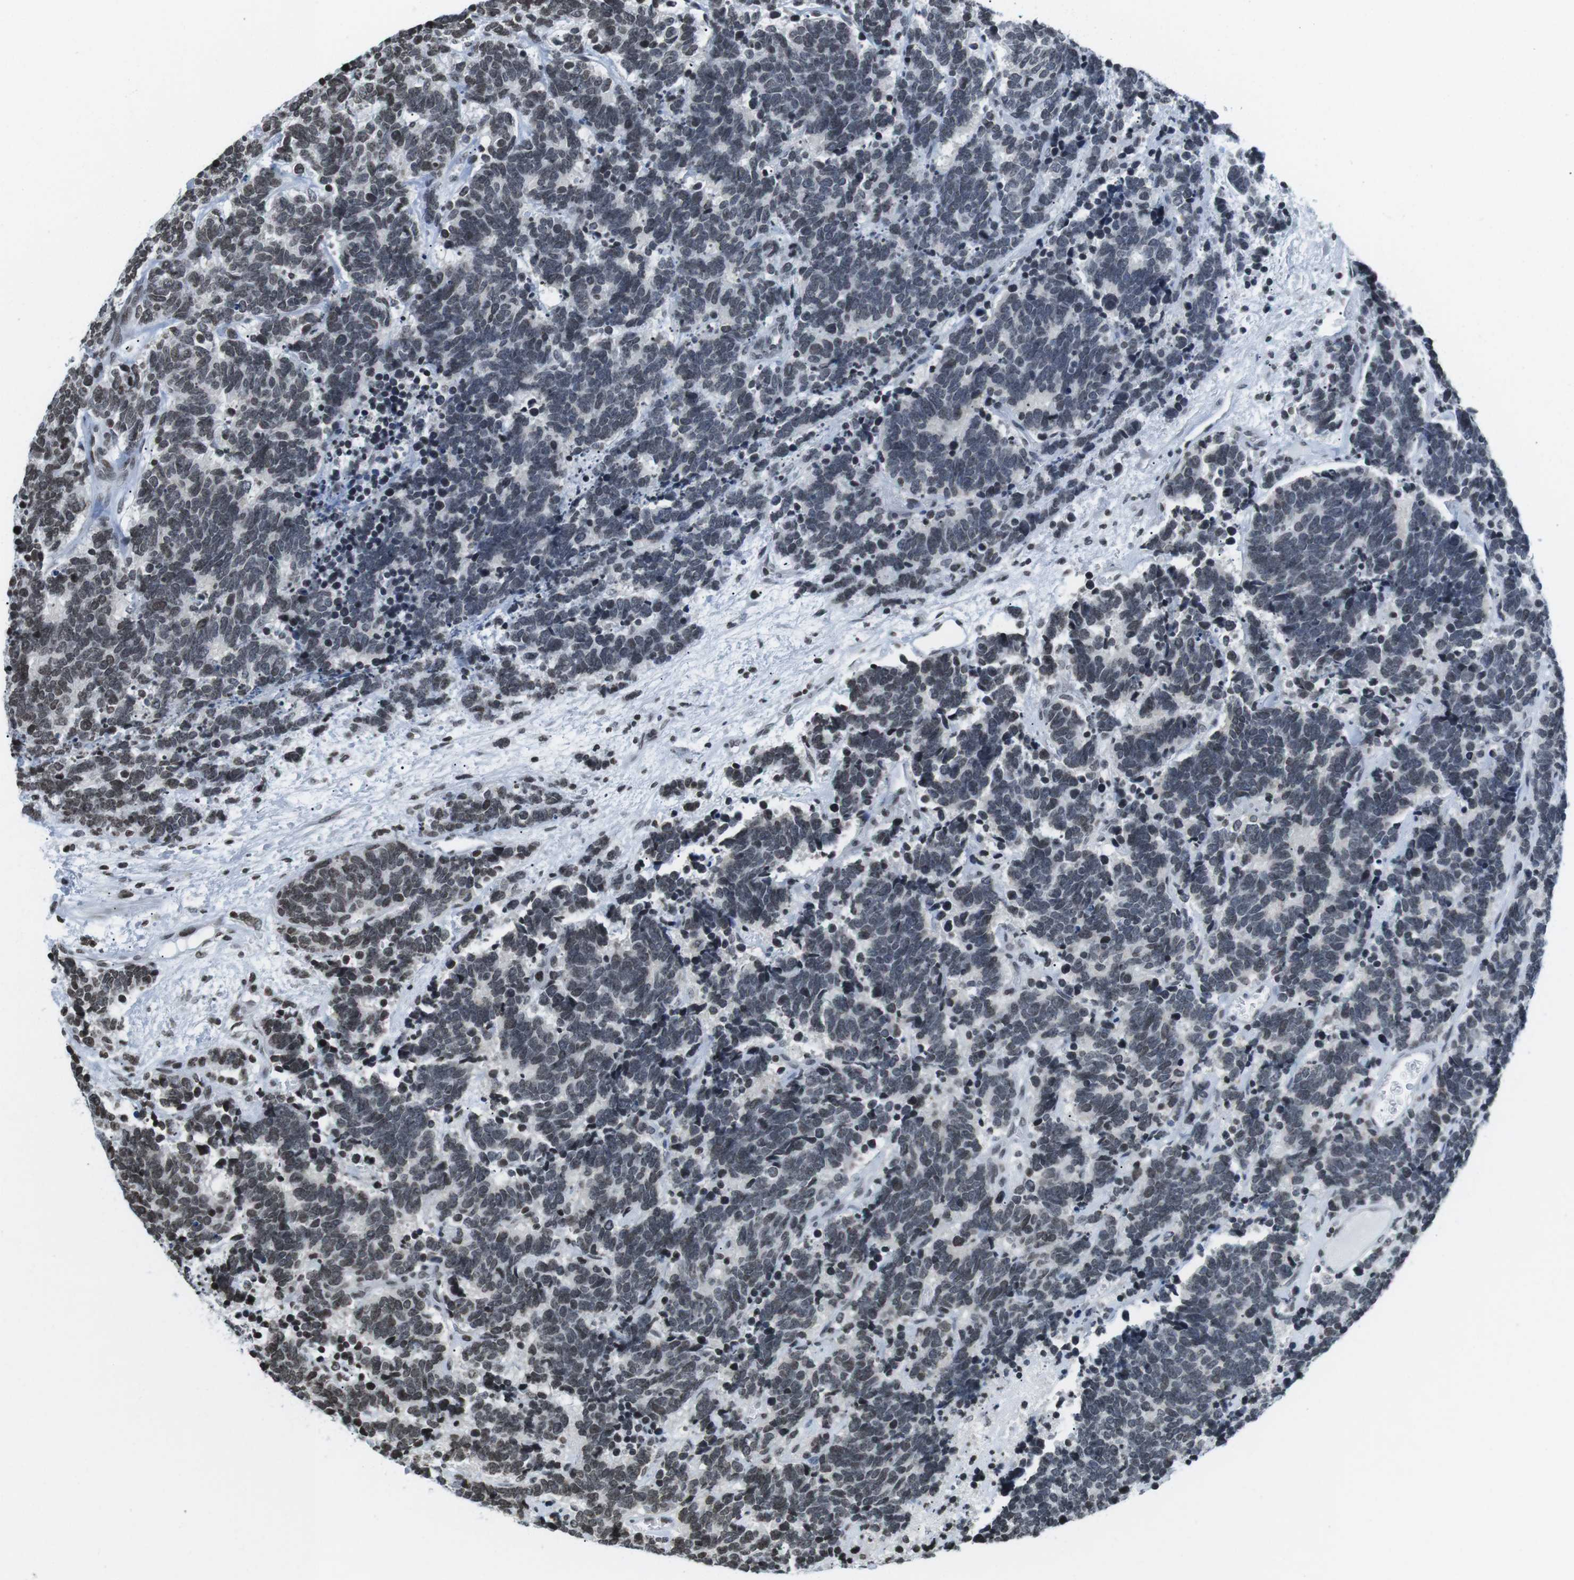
{"staining": {"intensity": "weak", "quantity": "<25%", "location": "none"}, "tissue": "carcinoid", "cell_type": "Tumor cells", "image_type": "cancer", "snomed": [{"axis": "morphology", "description": "Carcinoma, NOS"}, {"axis": "morphology", "description": "Carcinoid, malignant, NOS"}, {"axis": "topography", "description": "Urinary bladder"}], "caption": "Tumor cells are negative for brown protein staining in carcinoma.", "gene": "E2F2", "patient": {"sex": "male", "age": 57}}